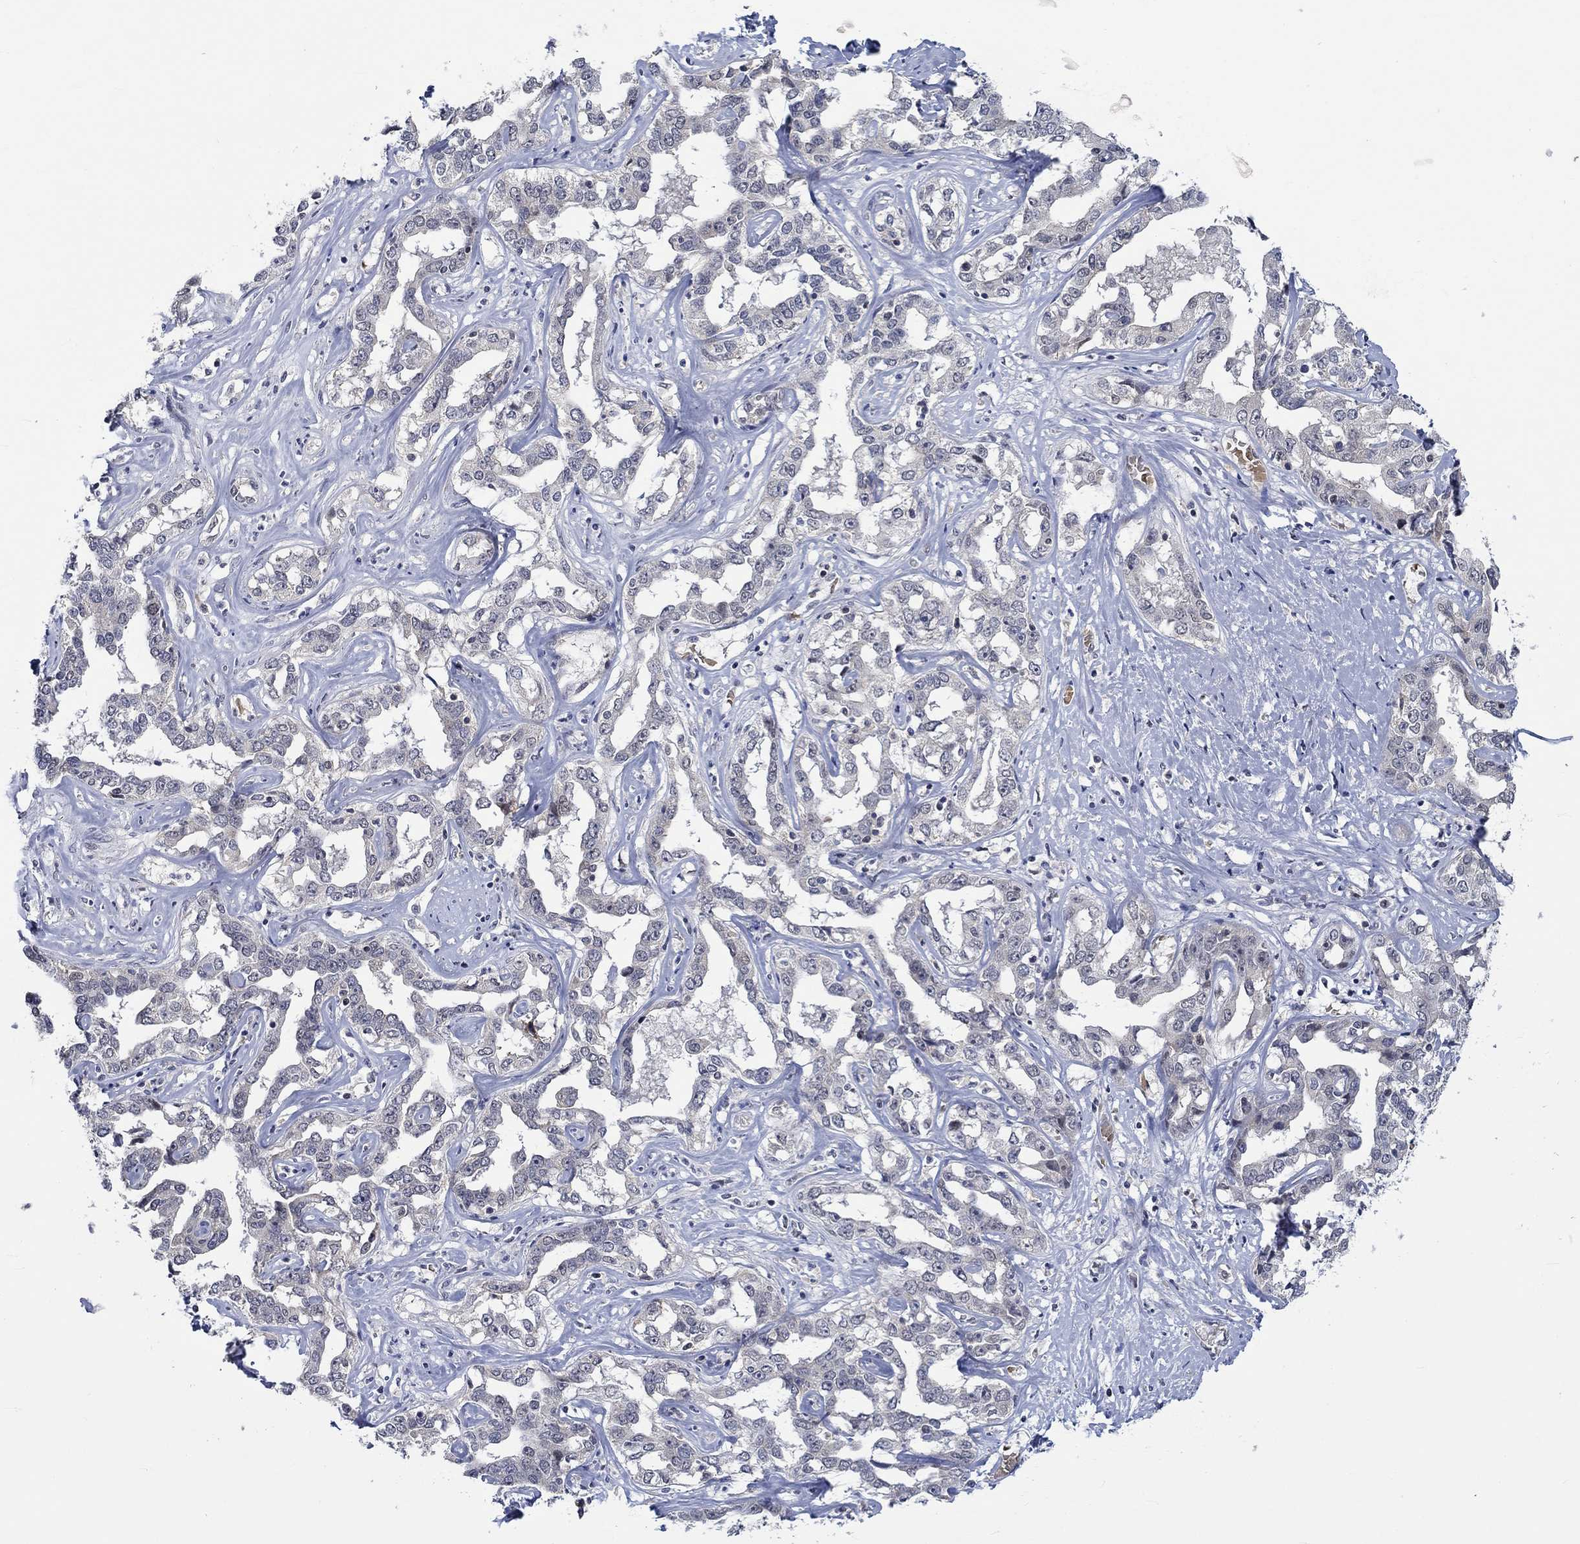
{"staining": {"intensity": "negative", "quantity": "none", "location": "none"}, "tissue": "liver cancer", "cell_type": "Tumor cells", "image_type": "cancer", "snomed": [{"axis": "morphology", "description": "Cholangiocarcinoma"}, {"axis": "topography", "description": "Liver"}], "caption": "High power microscopy histopathology image of an immunohistochemistry (IHC) micrograph of liver cholangiocarcinoma, revealing no significant staining in tumor cells. The staining was performed using DAB to visualize the protein expression in brown, while the nuclei were stained in blue with hematoxylin (Magnification: 20x).", "gene": "WASF1", "patient": {"sex": "male", "age": 59}}